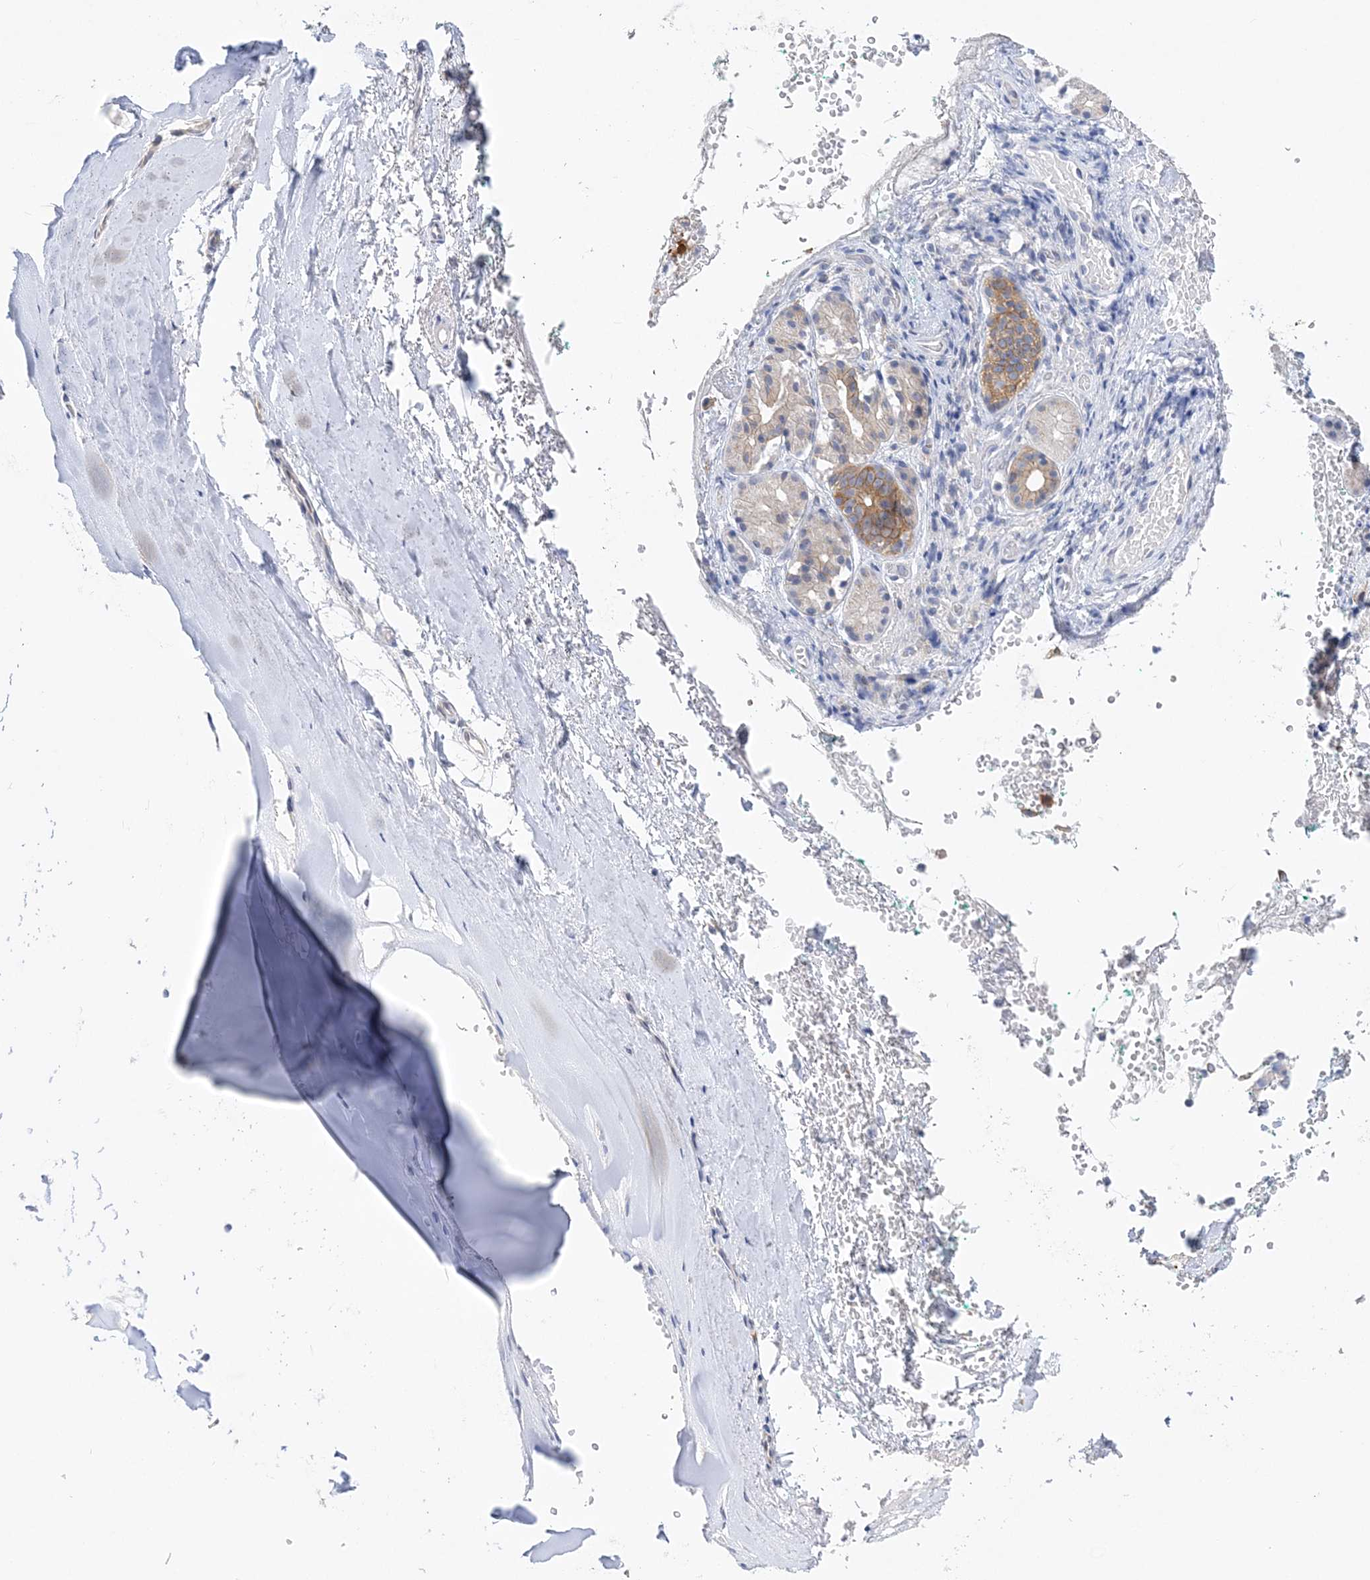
{"staining": {"intensity": "negative", "quantity": "none", "location": "none"}, "tissue": "adipose tissue", "cell_type": "Adipocytes", "image_type": "normal", "snomed": [{"axis": "morphology", "description": "Normal tissue, NOS"}, {"axis": "morphology", "description": "Basal cell carcinoma"}, {"axis": "topography", "description": "Cartilage tissue"}, {"axis": "topography", "description": "Nasopharynx"}, {"axis": "topography", "description": "Oral tissue"}], "caption": "Immunohistochemistry (IHC) photomicrograph of unremarkable adipose tissue: adipose tissue stained with DAB (3,3'-diaminobenzidine) shows no significant protein staining in adipocytes. Brightfield microscopy of IHC stained with DAB (3,3'-diaminobenzidine) (brown) and hematoxylin (blue), captured at high magnification.", "gene": "RPEL1", "patient": {"sex": "female", "age": 77}}